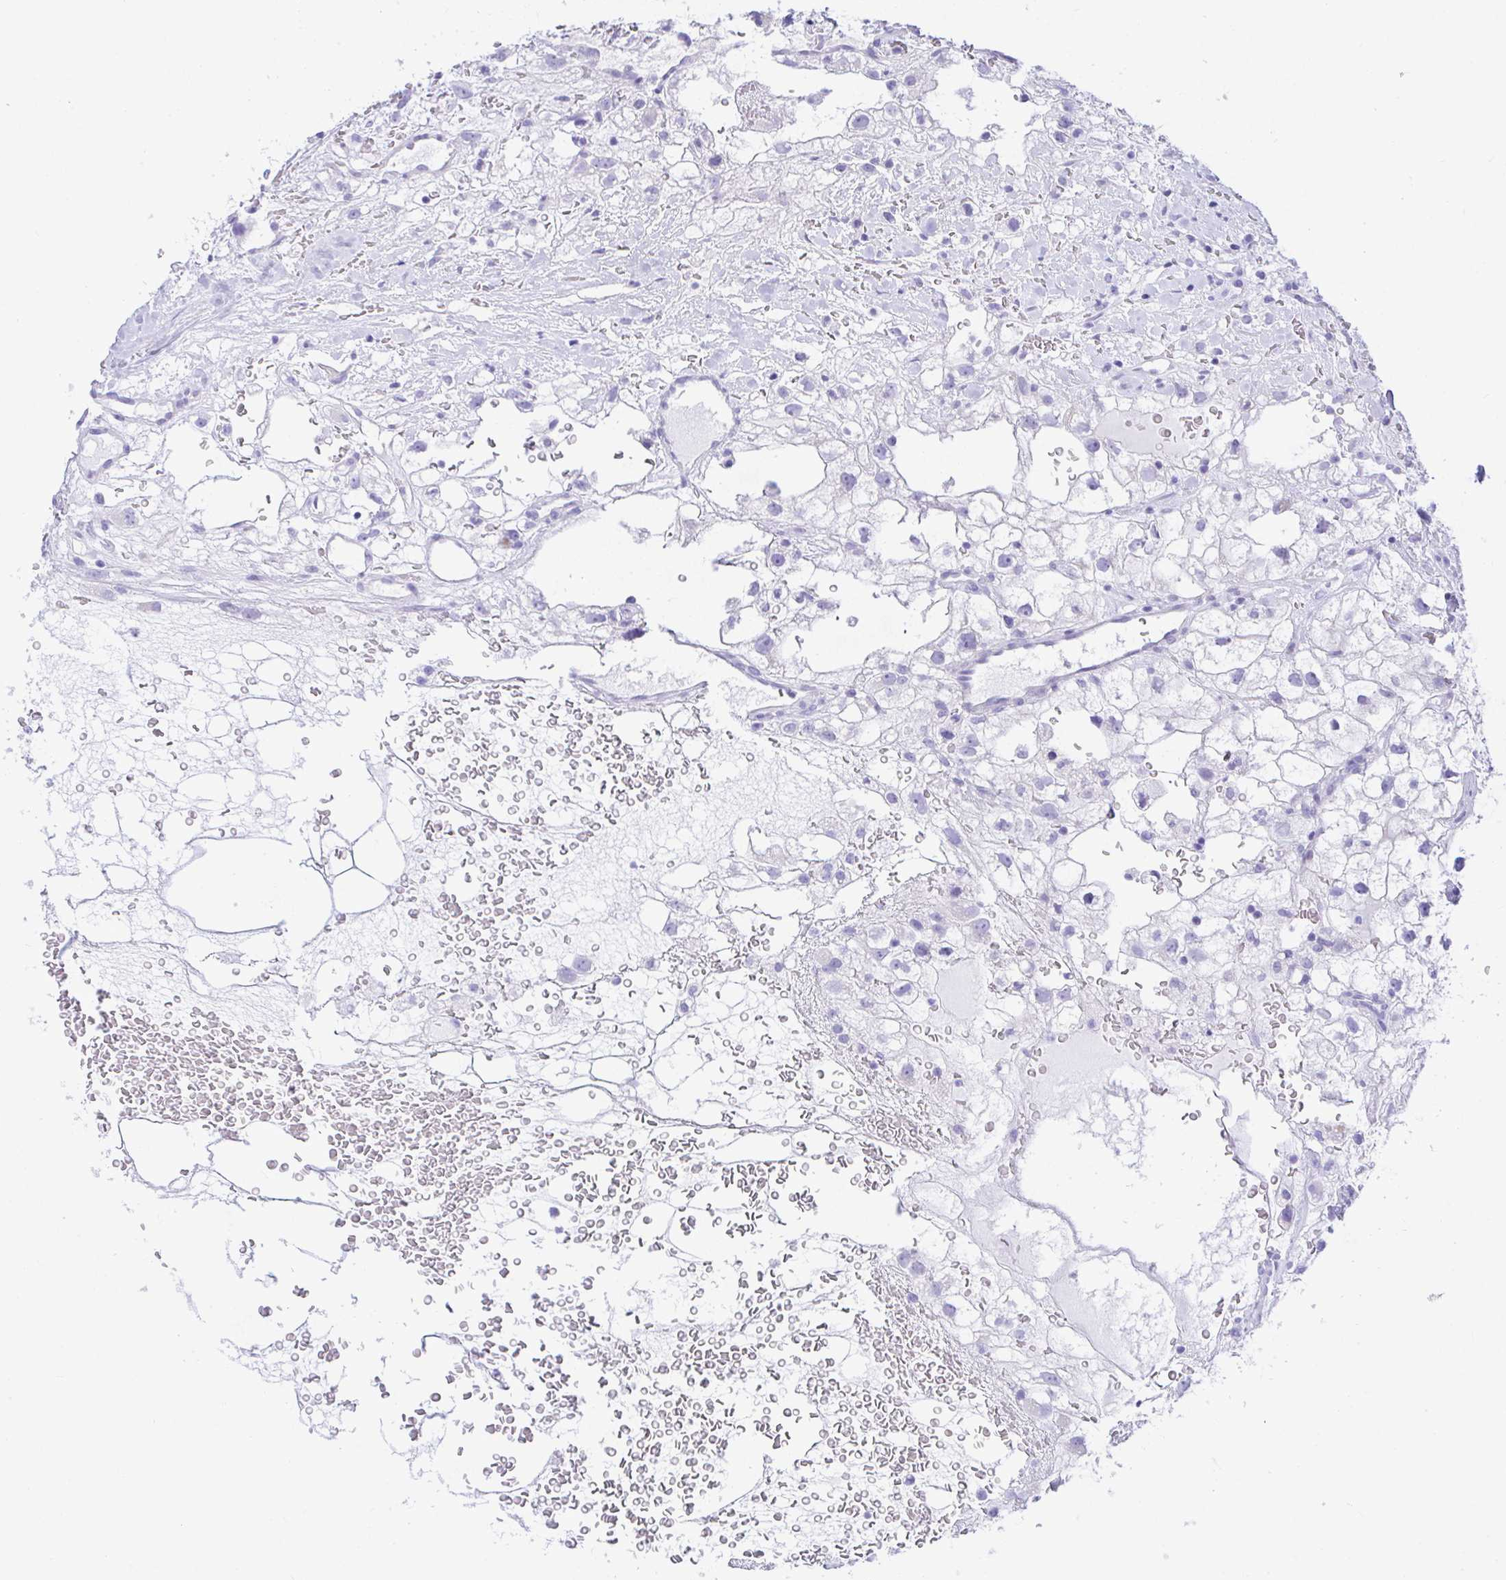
{"staining": {"intensity": "negative", "quantity": "none", "location": "none"}, "tissue": "renal cancer", "cell_type": "Tumor cells", "image_type": "cancer", "snomed": [{"axis": "morphology", "description": "Adenocarcinoma, NOS"}, {"axis": "topography", "description": "Kidney"}], "caption": "Immunohistochemical staining of human renal adenocarcinoma exhibits no significant positivity in tumor cells.", "gene": "SEL1L2", "patient": {"sex": "male", "age": 59}}